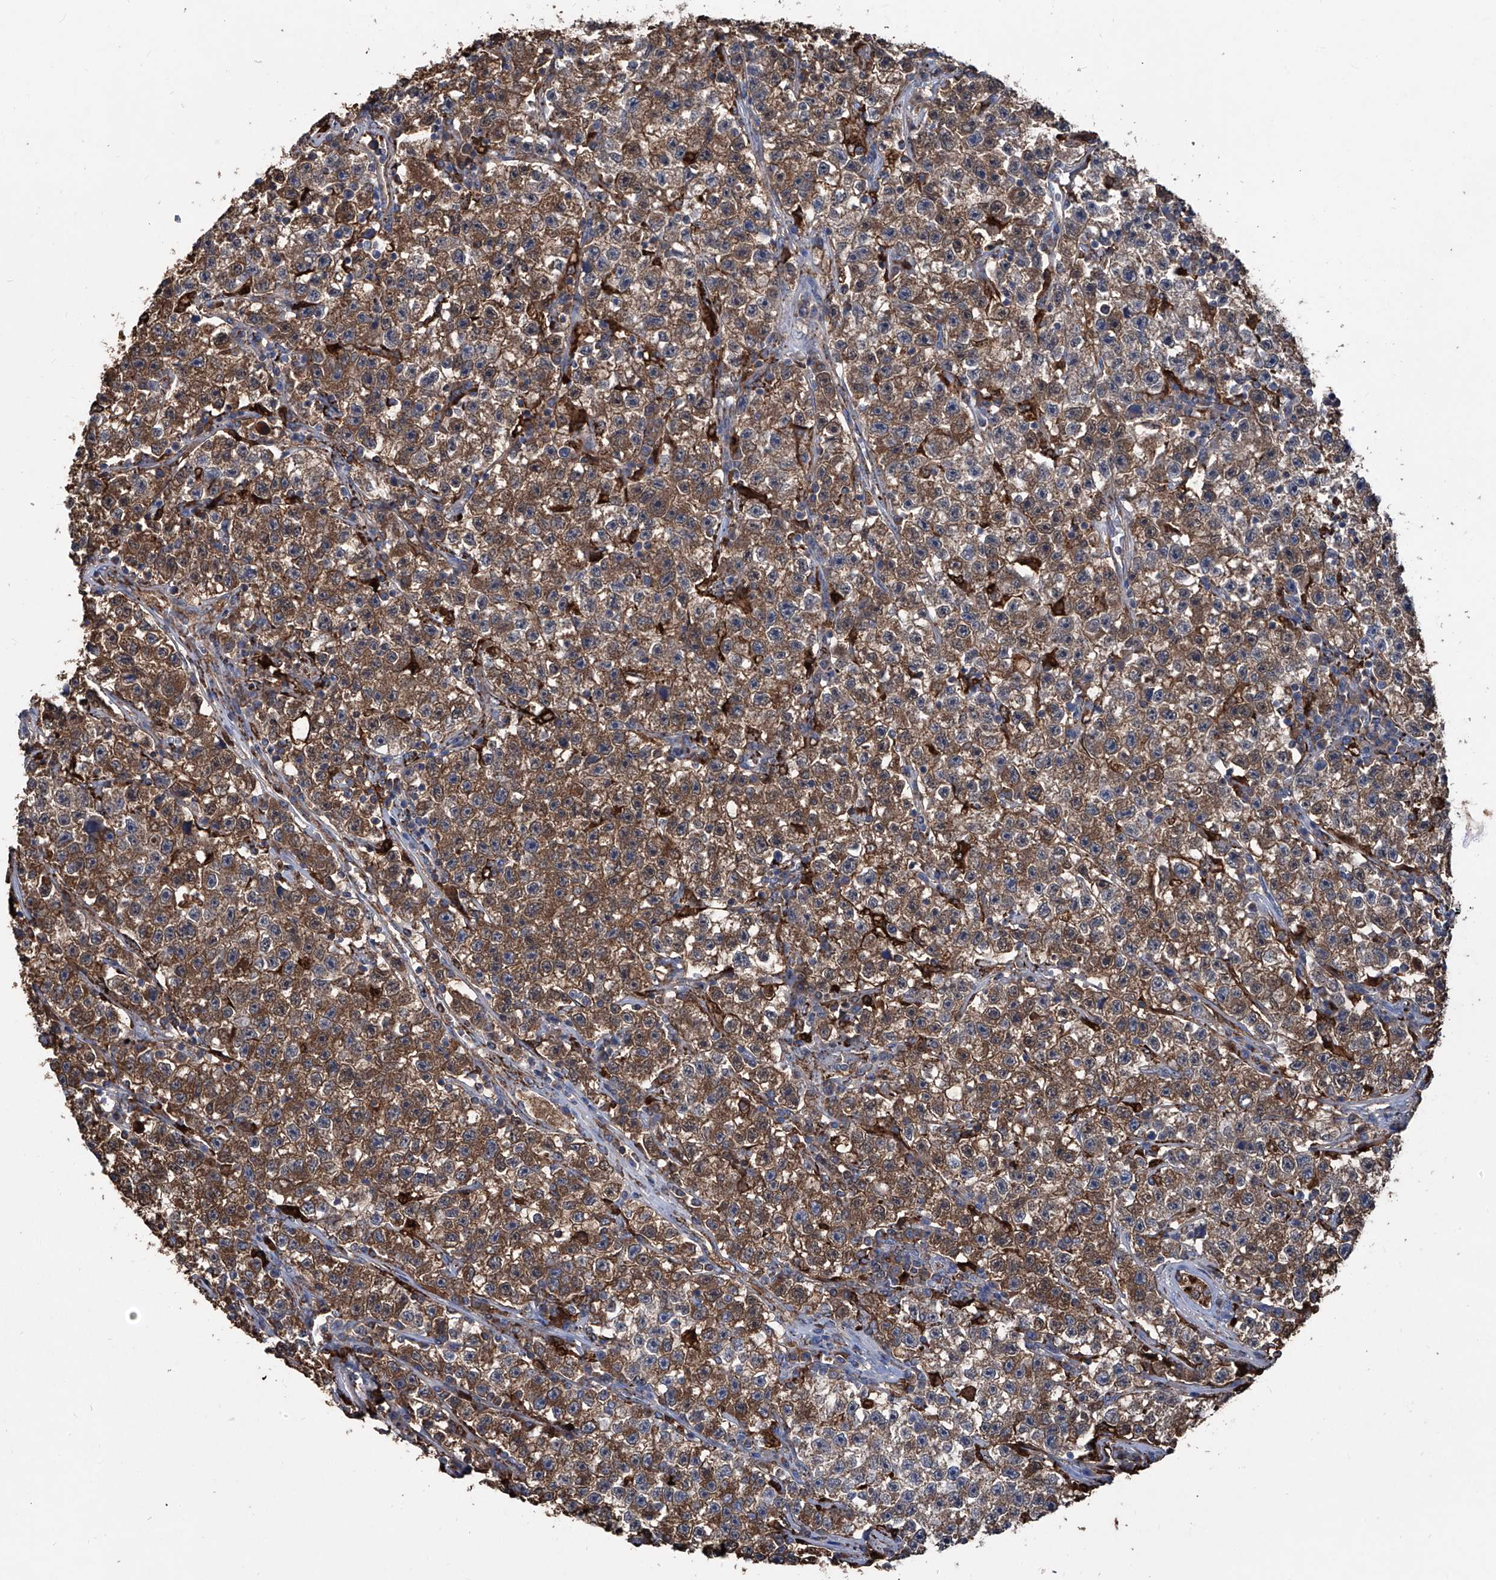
{"staining": {"intensity": "moderate", "quantity": ">75%", "location": "cytoplasmic/membranous"}, "tissue": "testis cancer", "cell_type": "Tumor cells", "image_type": "cancer", "snomed": [{"axis": "morphology", "description": "Seminoma, NOS"}, {"axis": "topography", "description": "Testis"}], "caption": "This is an image of immunohistochemistry staining of testis cancer (seminoma), which shows moderate staining in the cytoplasmic/membranous of tumor cells.", "gene": "NHS", "patient": {"sex": "male", "age": 22}}